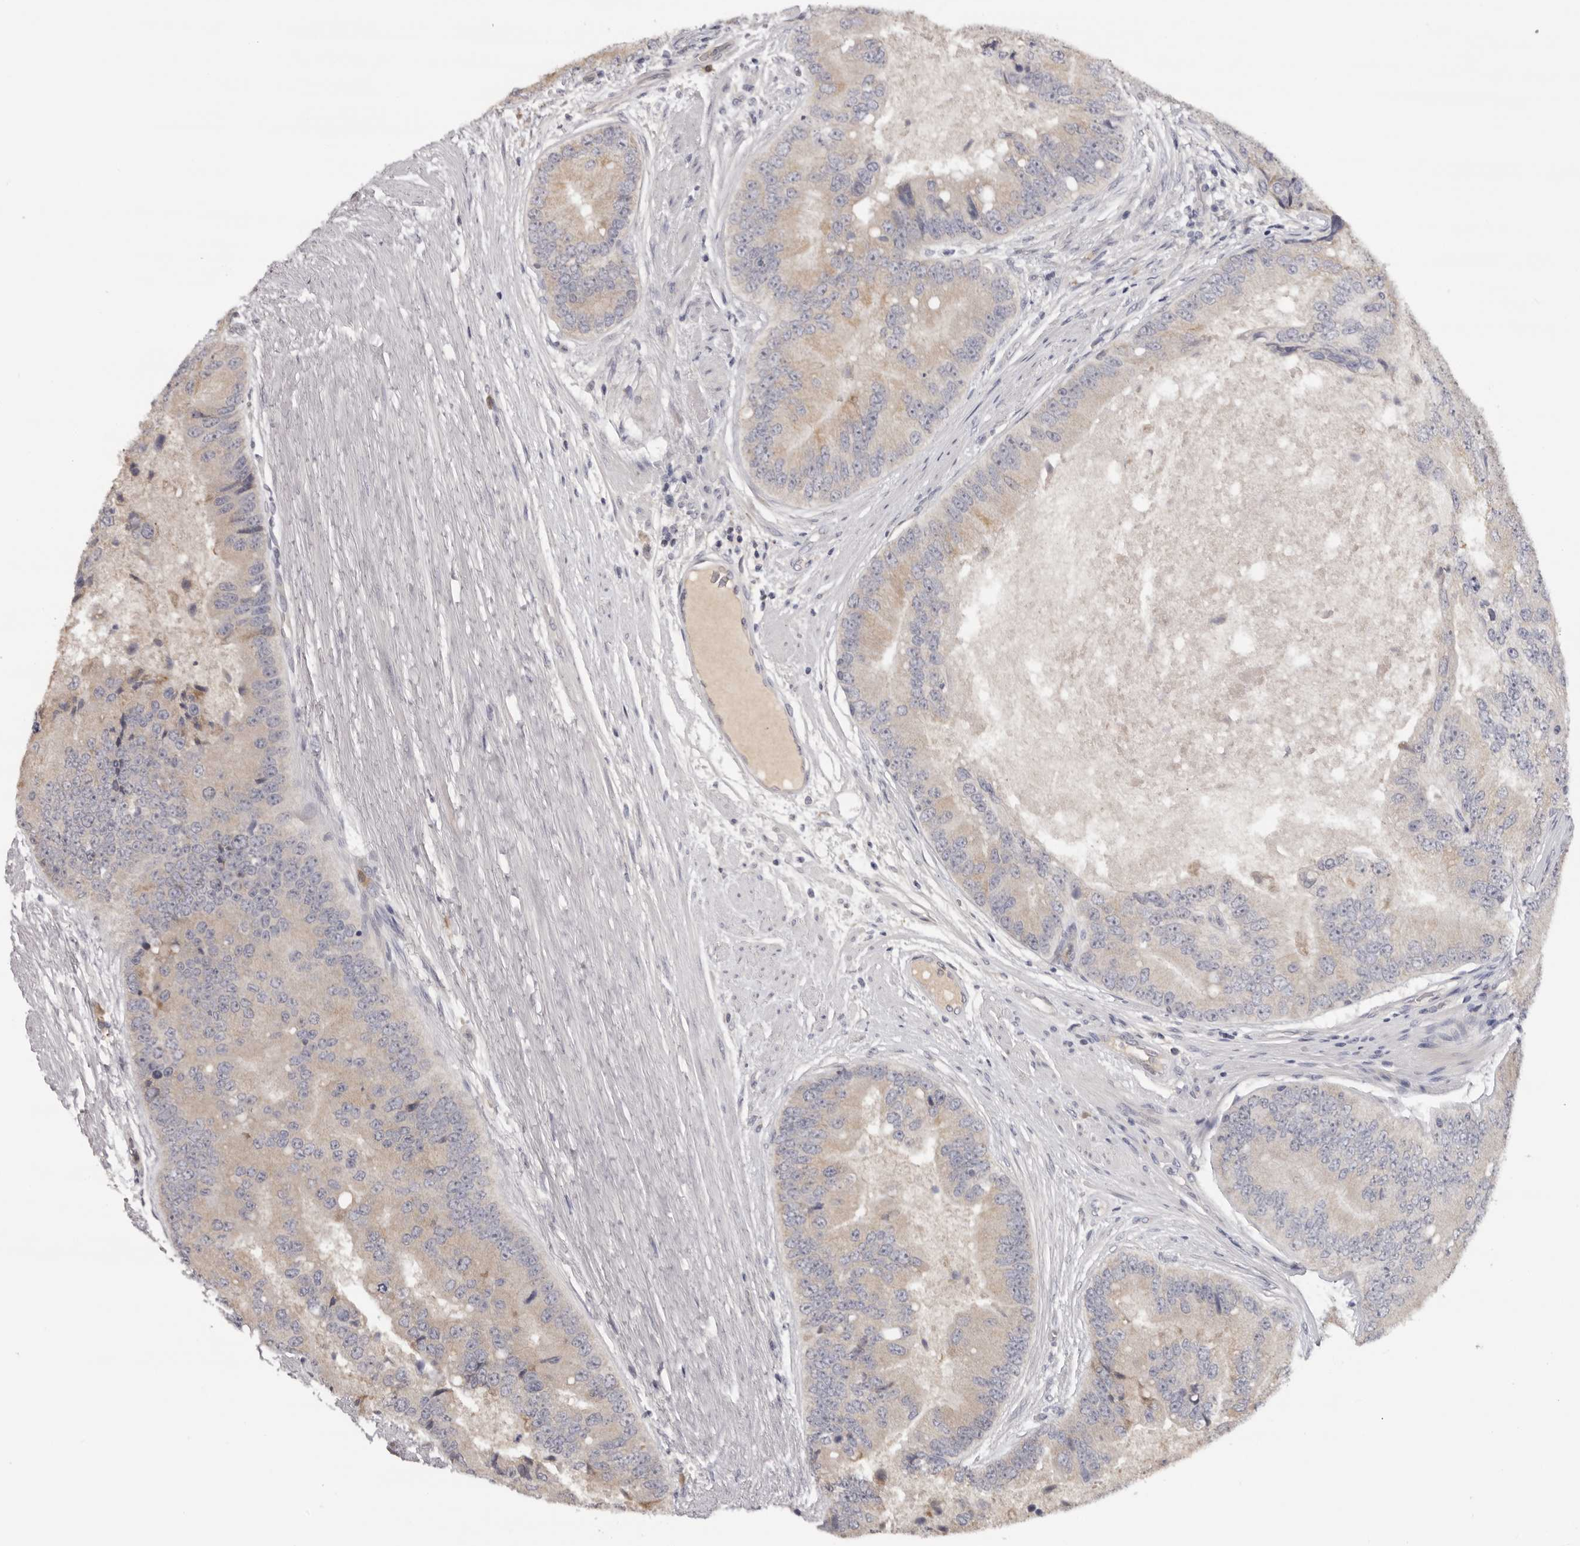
{"staining": {"intensity": "weak", "quantity": "<25%", "location": "cytoplasmic/membranous"}, "tissue": "prostate cancer", "cell_type": "Tumor cells", "image_type": "cancer", "snomed": [{"axis": "morphology", "description": "Adenocarcinoma, High grade"}, {"axis": "topography", "description": "Prostate"}], "caption": "Micrograph shows no significant protein positivity in tumor cells of prostate cancer.", "gene": "KIF2B", "patient": {"sex": "male", "age": 70}}